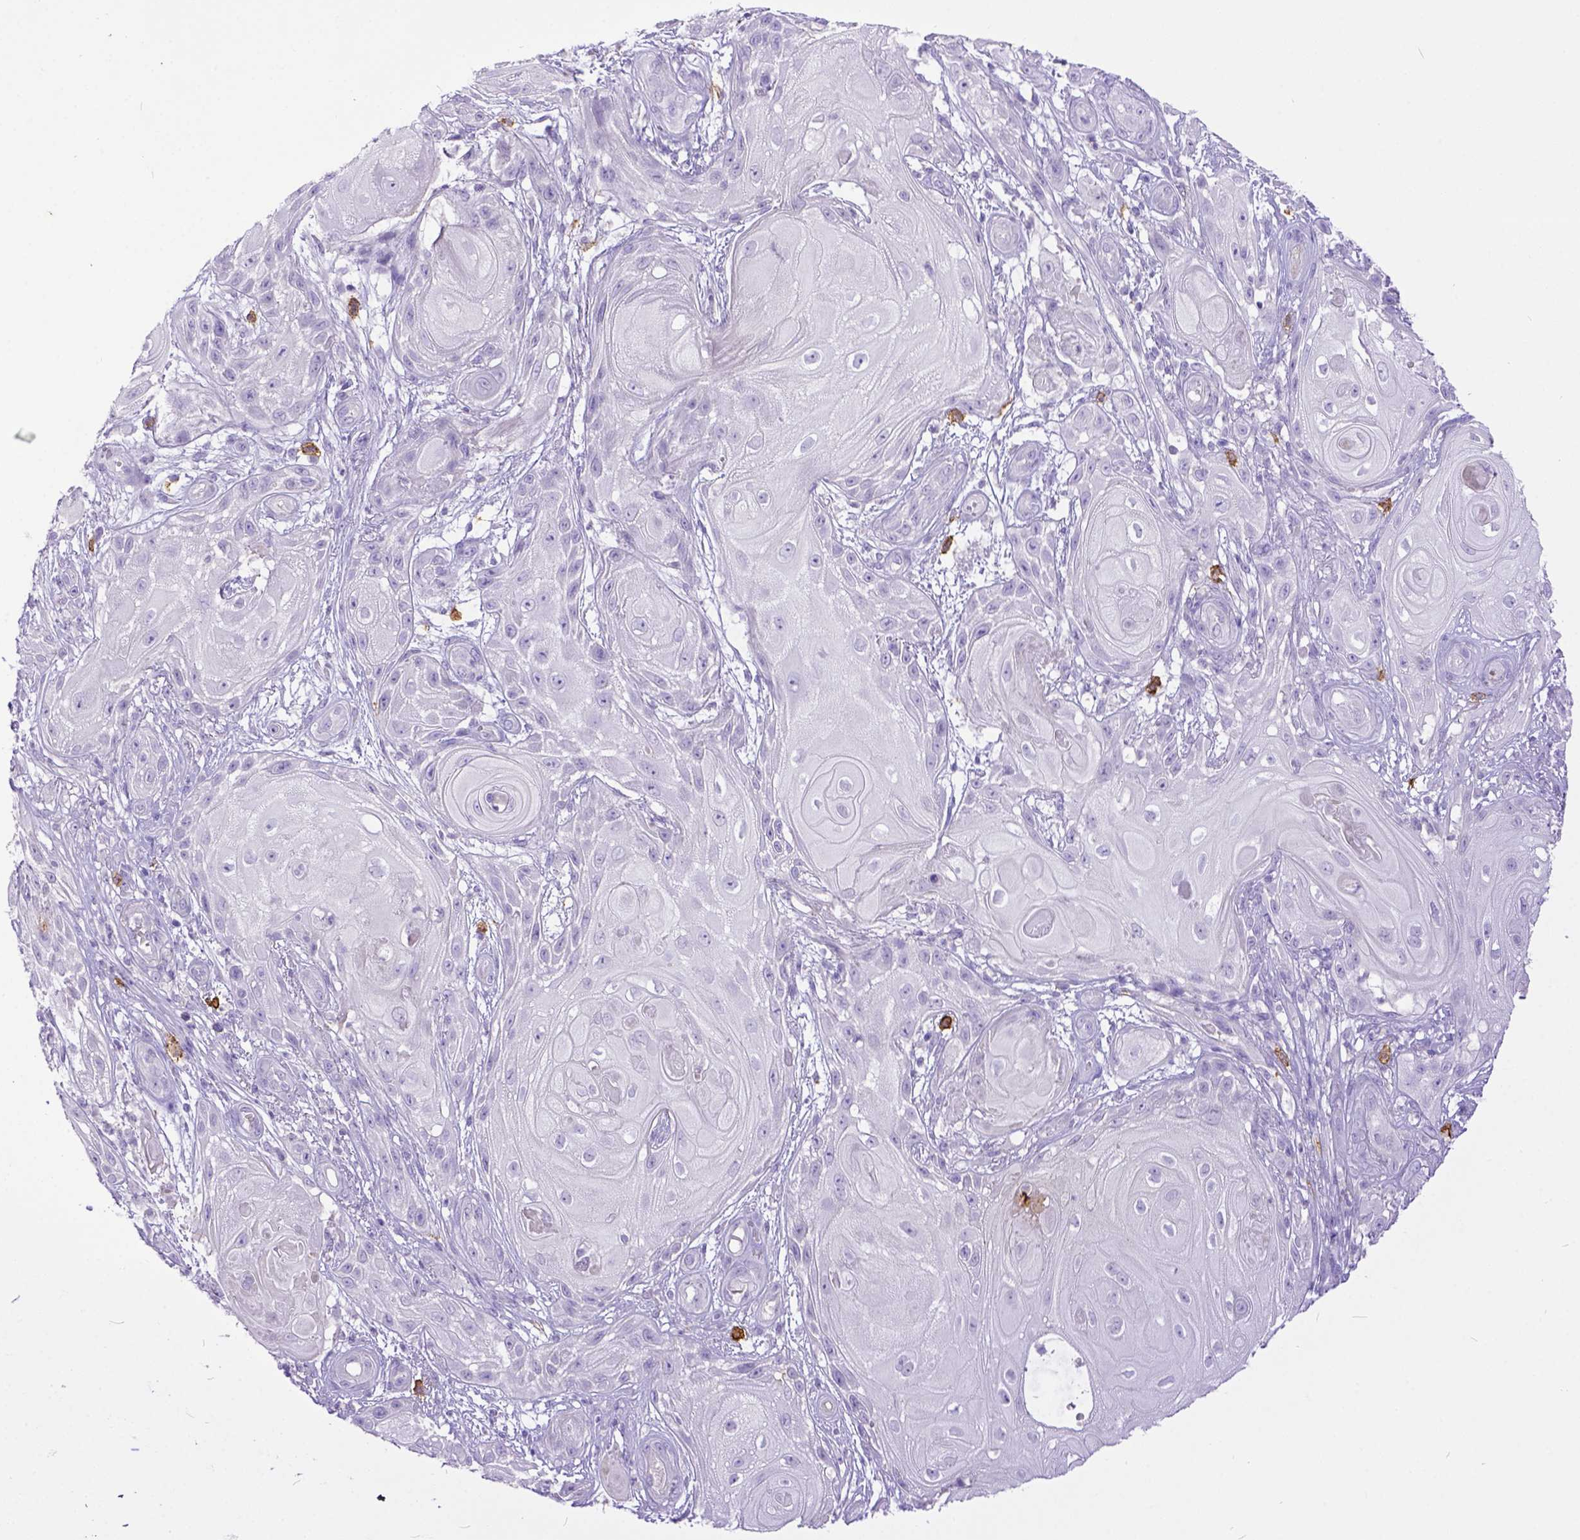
{"staining": {"intensity": "negative", "quantity": "none", "location": "none"}, "tissue": "skin cancer", "cell_type": "Tumor cells", "image_type": "cancer", "snomed": [{"axis": "morphology", "description": "Squamous cell carcinoma, NOS"}, {"axis": "topography", "description": "Skin"}], "caption": "DAB (3,3'-diaminobenzidine) immunohistochemical staining of human skin cancer shows no significant staining in tumor cells.", "gene": "KIT", "patient": {"sex": "male", "age": 62}}